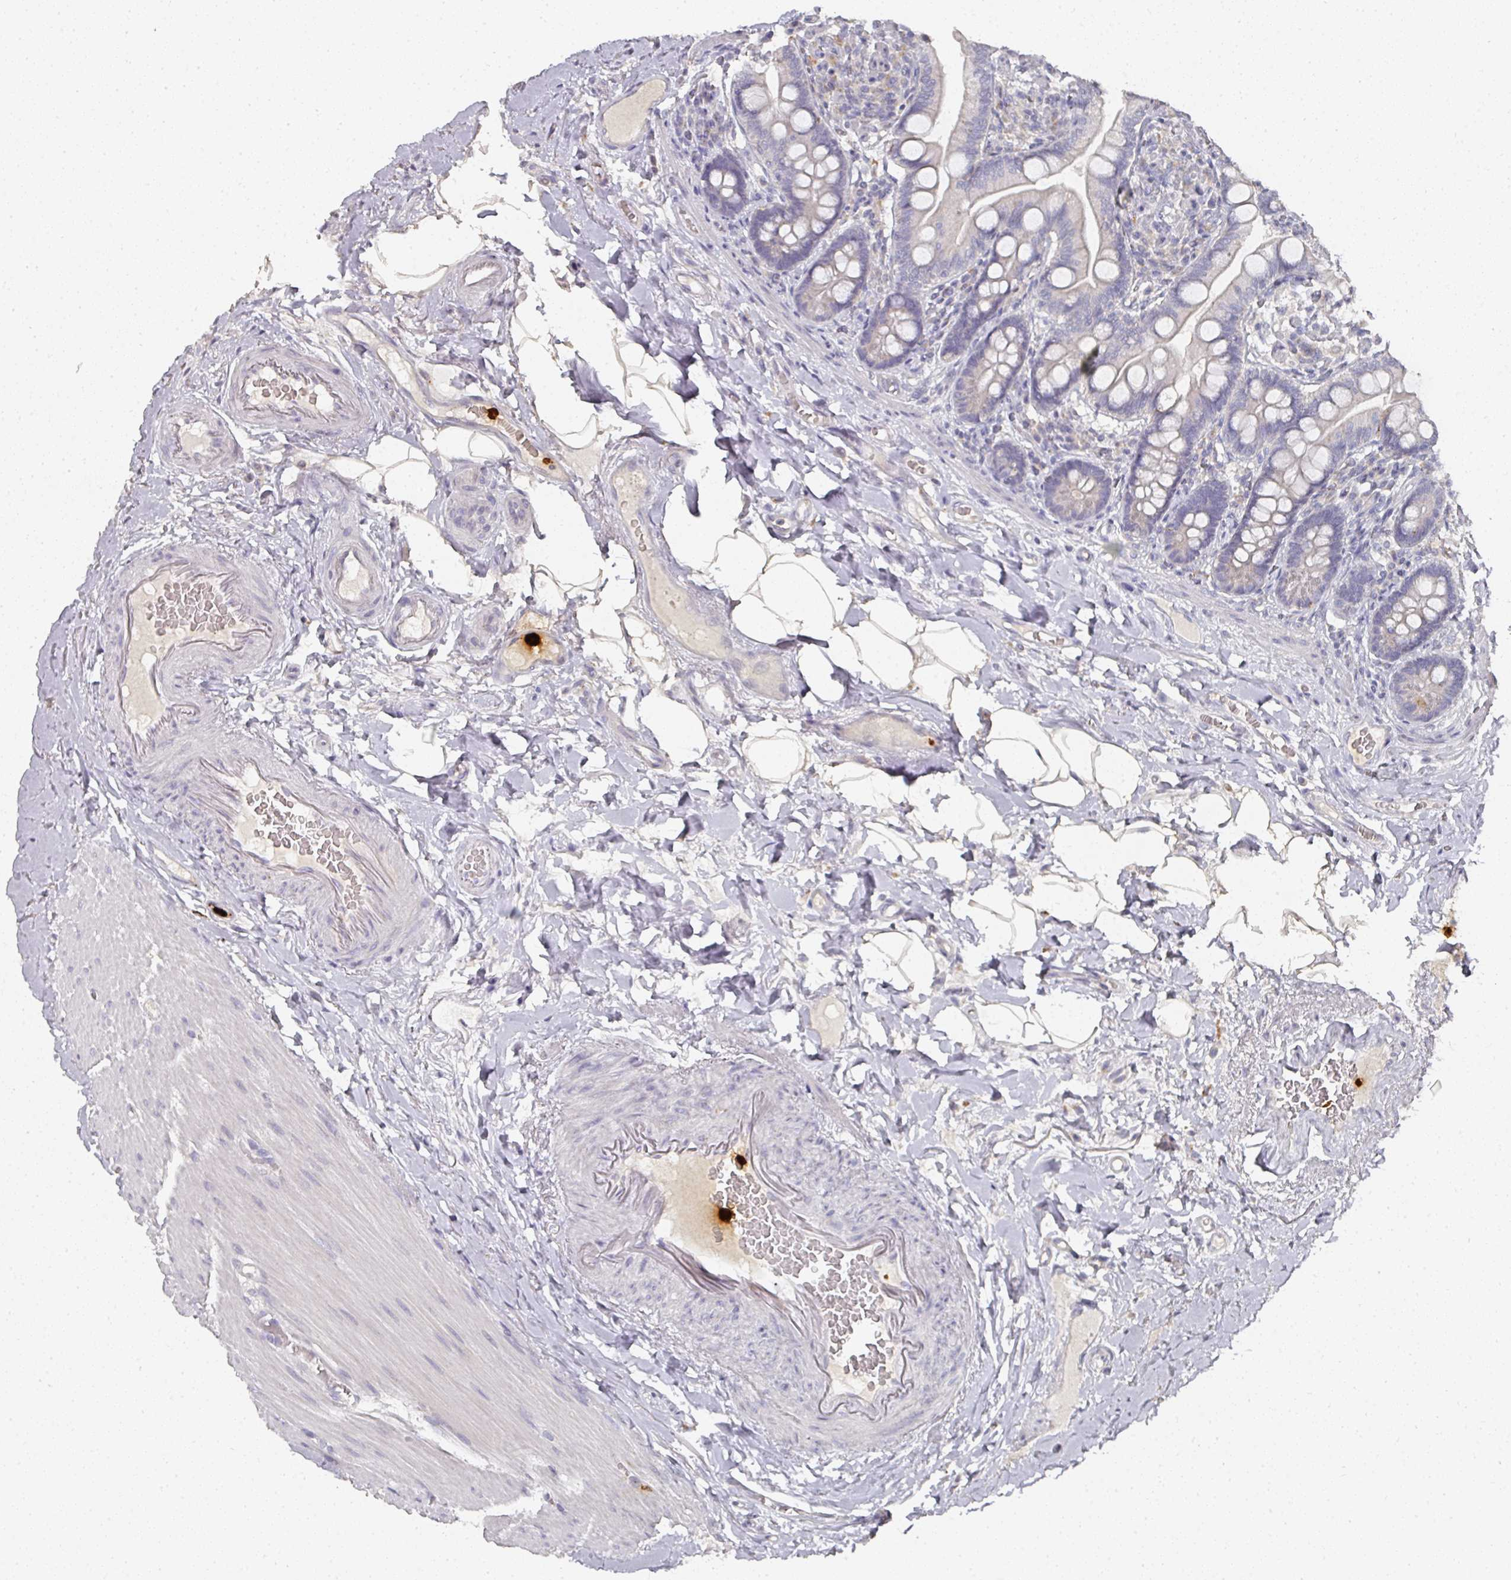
{"staining": {"intensity": "negative", "quantity": "none", "location": "none"}, "tissue": "small intestine", "cell_type": "Glandular cells", "image_type": "normal", "snomed": [{"axis": "morphology", "description": "Normal tissue, NOS"}, {"axis": "topography", "description": "Small intestine"}], "caption": "Micrograph shows no protein staining in glandular cells of unremarkable small intestine. The staining is performed using DAB (3,3'-diaminobenzidine) brown chromogen with nuclei counter-stained in using hematoxylin.", "gene": "CAMP", "patient": {"sex": "female", "age": 64}}